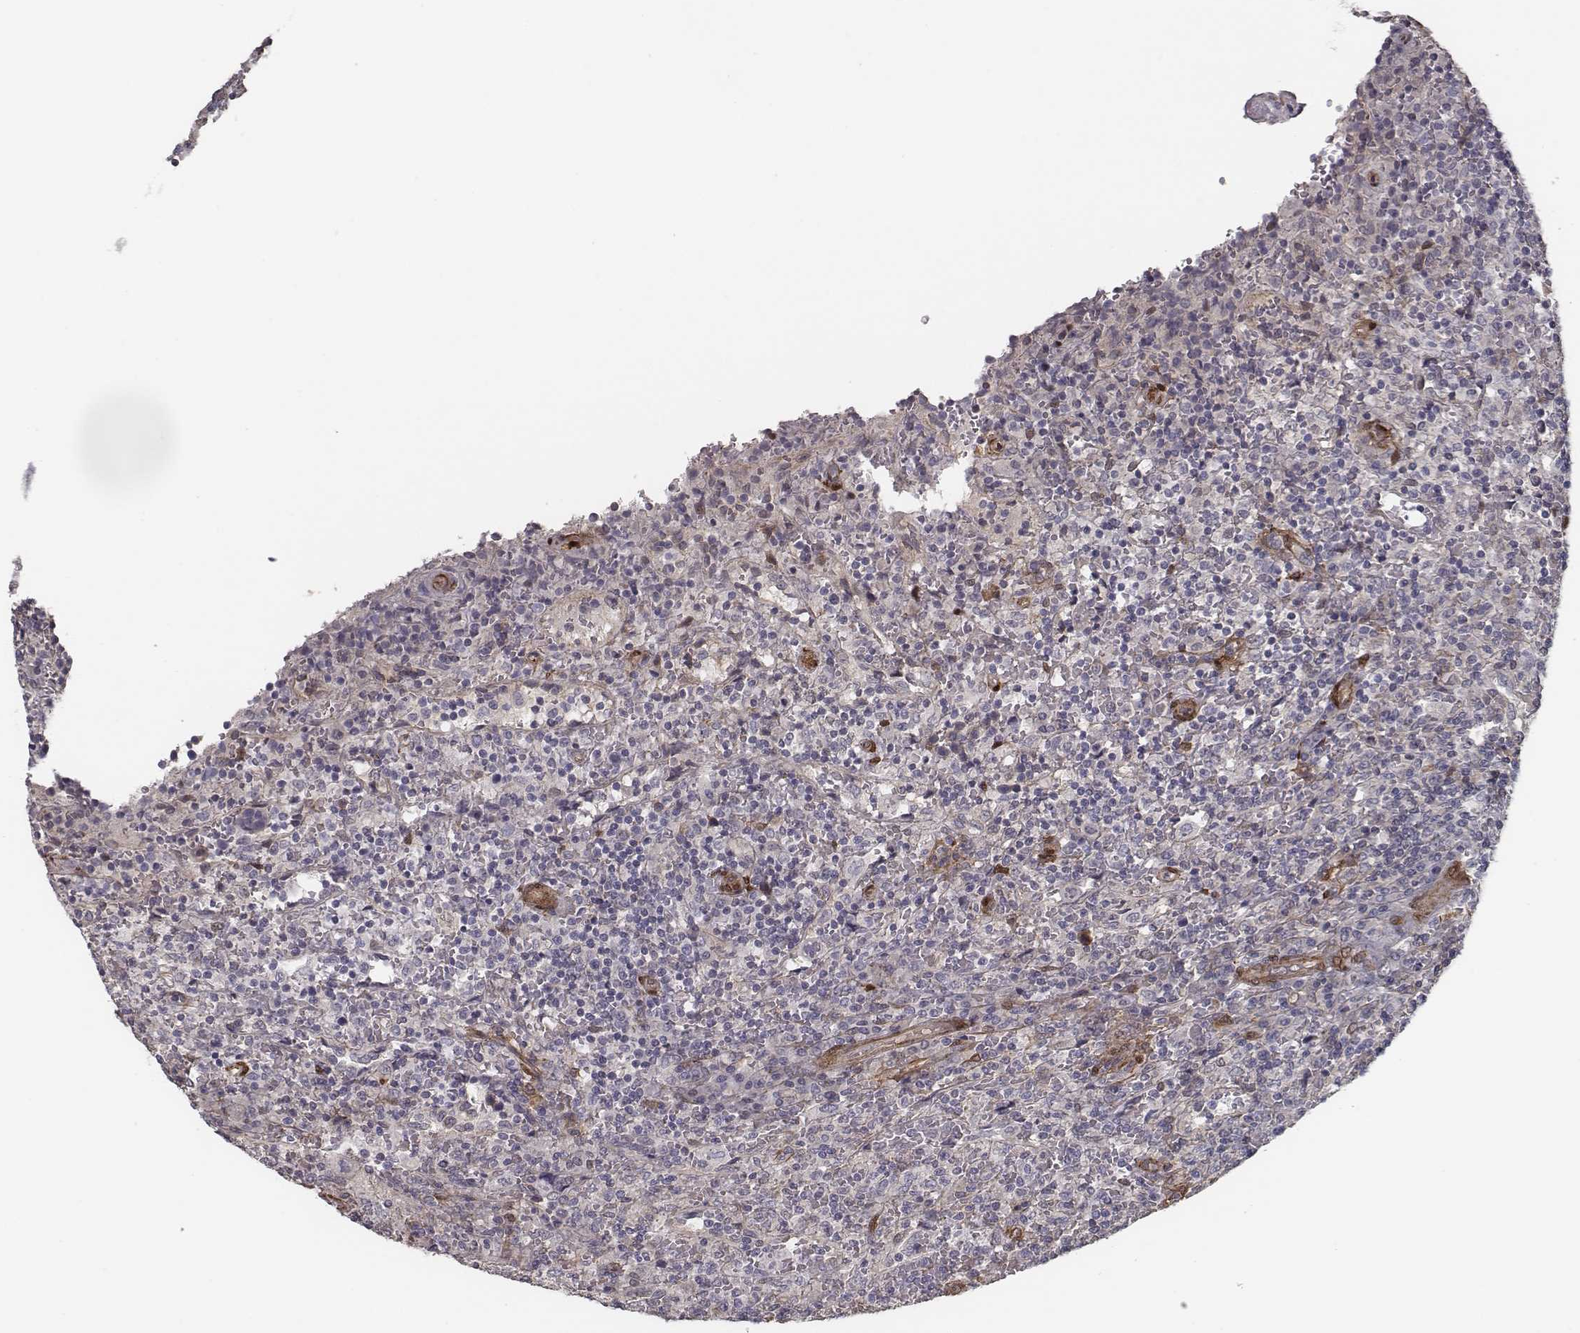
{"staining": {"intensity": "negative", "quantity": "none", "location": "none"}, "tissue": "lymphoma", "cell_type": "Tumor cells", "image_type": "cancer", "snomed": [{"axis": "morphology", "description": "Malignant lymphoma, non-Hodgkin's type, Low grade"}, {"axis": "topography", "description": "Spleen"}], "caption": "This is a histopathology image of IHC staining of malignant lymphoma, non-Hodgkin's type (low-grade), which shows no staining in tumor cells.", "gene": "ISYNA1", "patient": {"sex": "male", "age": 62}}